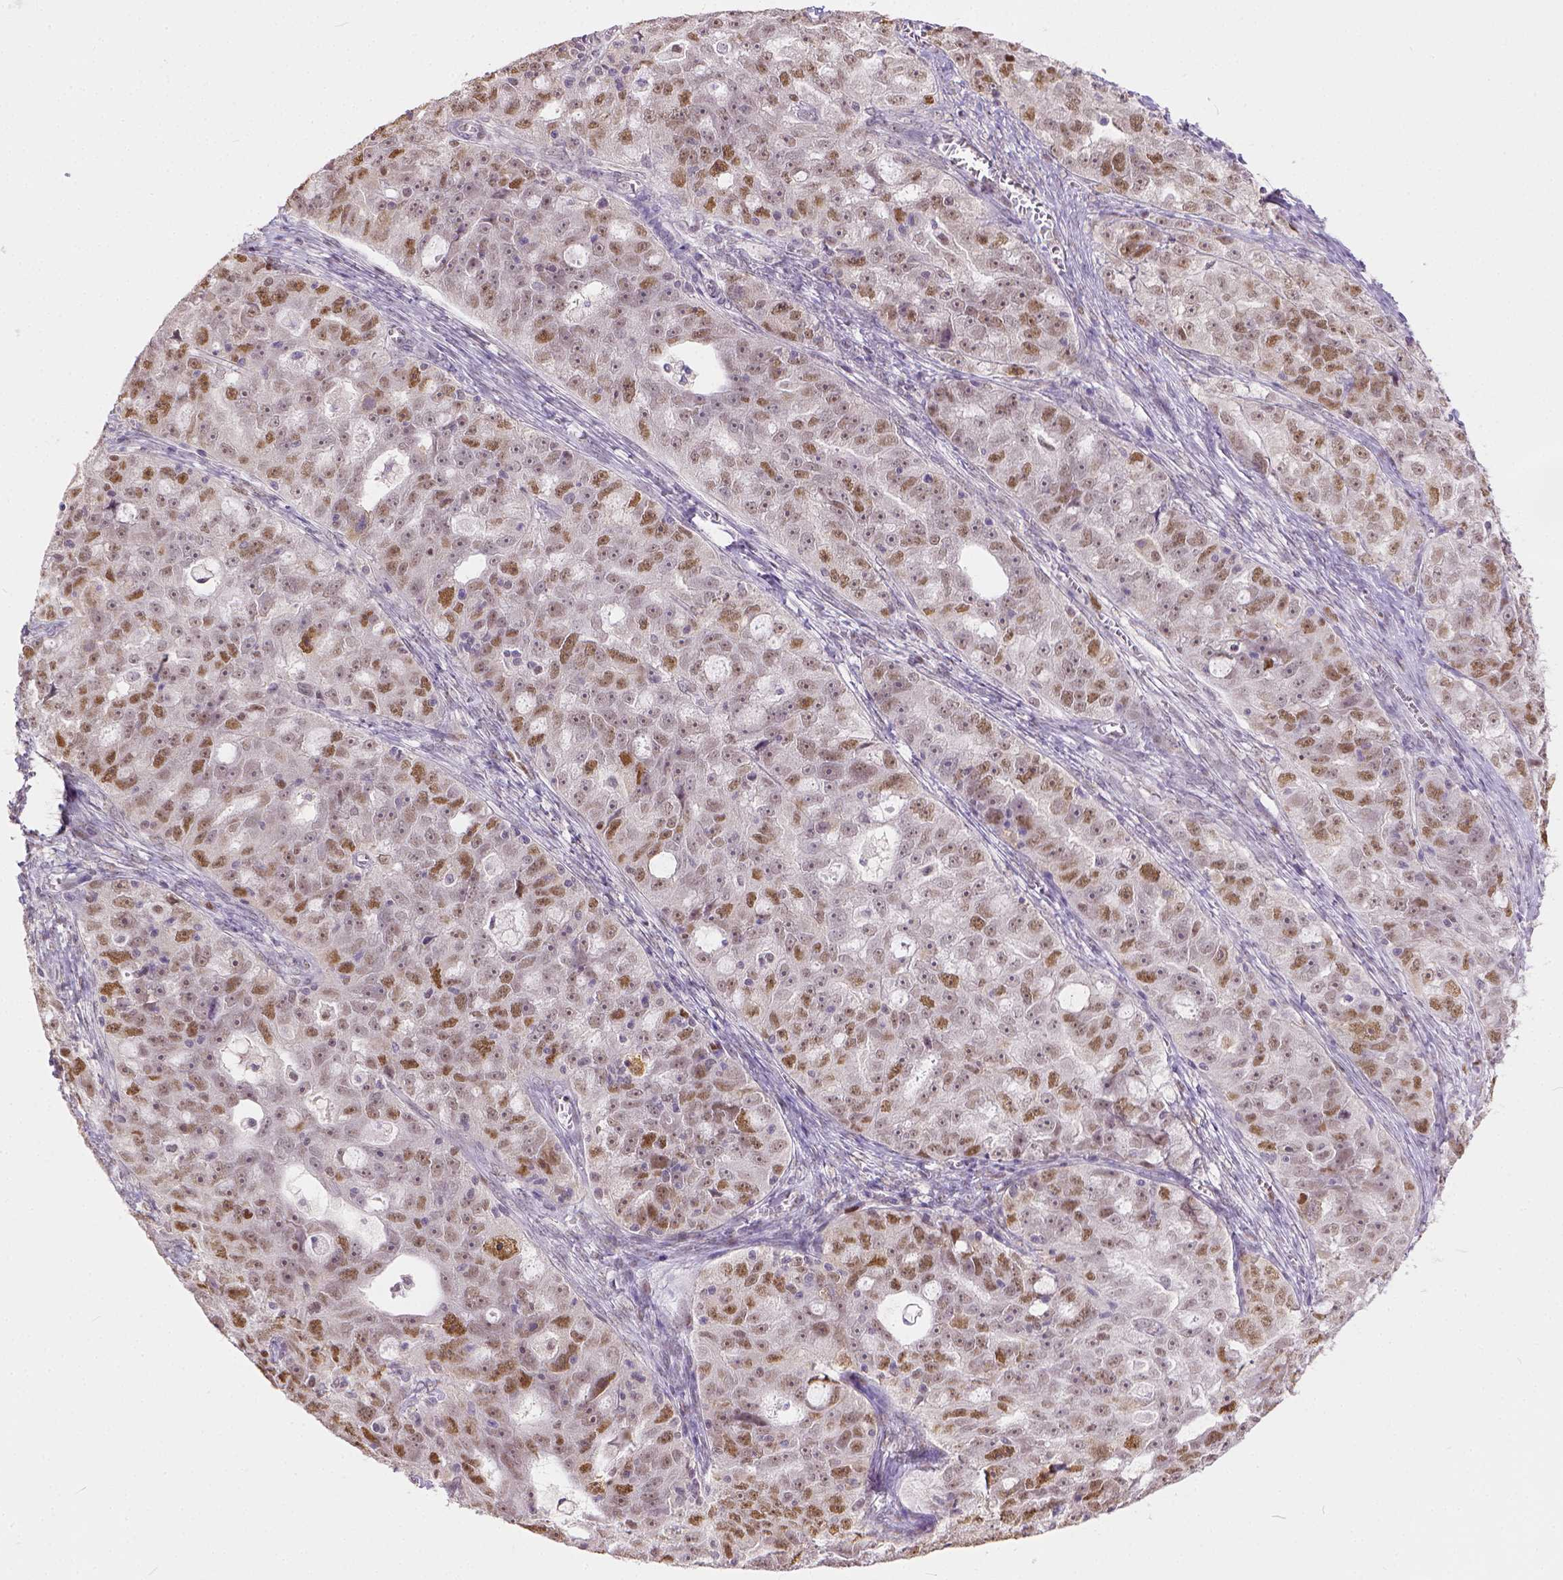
{"staining": {"intensity": "moderate", "quantity": "25%-75%", "location": "nuclear"}, "tissue": "ovarian cancer", "cell_type": "Tumor cells", "image_type": "cancer", "snomed": [{"axis": "morphology", "description": "Cystadenocarcinoma, serous, NOS"}, {"axis": "topography", "description": "Ovary"}], "caption": "Human serous cystadenocarcinoma (ovarian) stained with a brown dye shows moderate nuclear positive staining in approximately 25%-75% of tumor cells.", "gene": "ERCC1", "patient": {"sex": "female", "age": 51}}